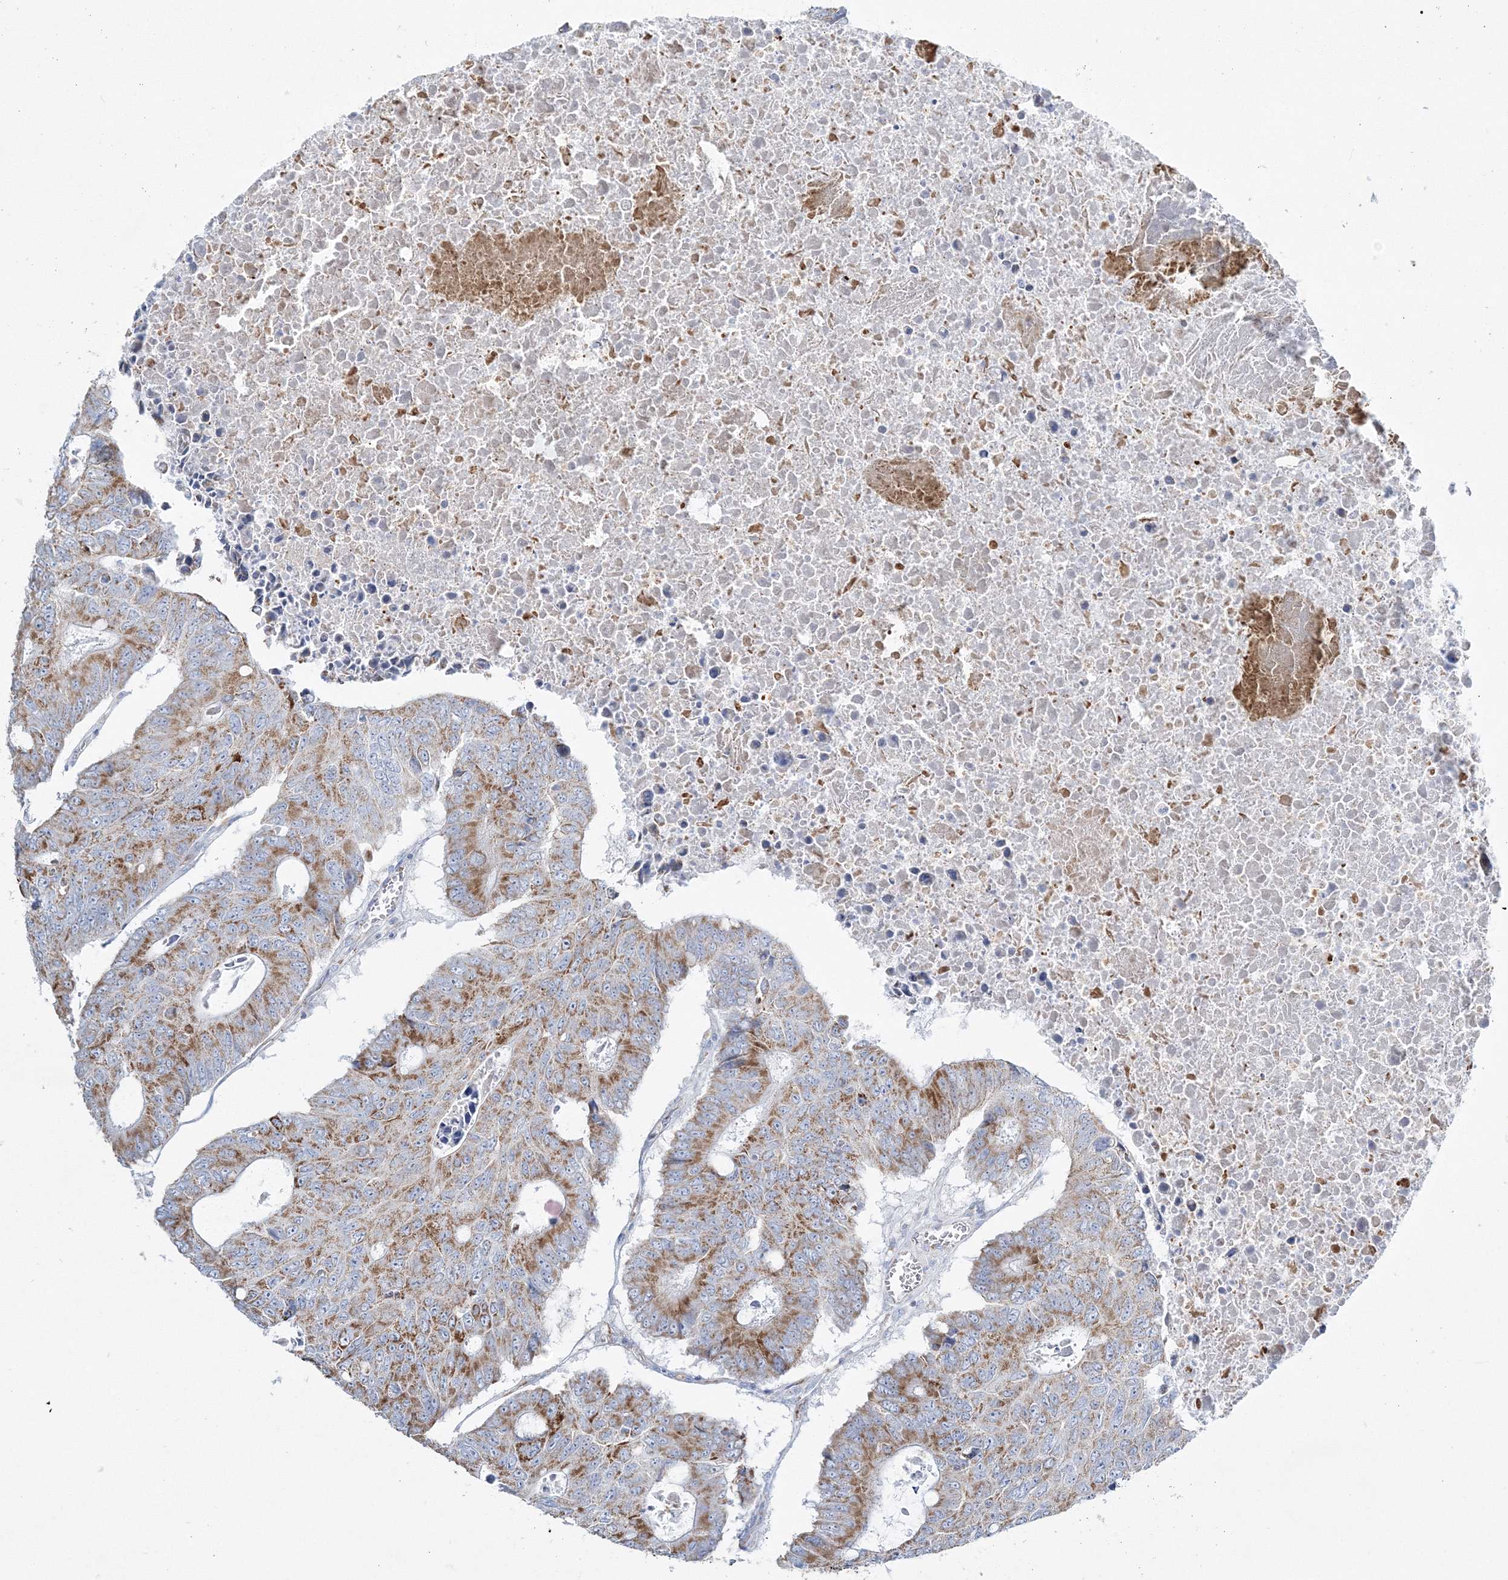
{"staining": {"intensity": "moderate", "quantity": ">75%", "location": "cytoplasmic/membranous"}, "tissue": "colorectal cancer", "cell_type": "Tumor cells", "image_type": "cancer", "snomed": [{"axis": "morphology", "description": "Adenocarcinoma, NOS"}, {"axis": "topography", "description": "Colon"}], "caption": "About >75% of tumor cells in colorectal cancer exhibit moderate cytoplasmic/membranous protein positivity as visualized by brown immunohistochemical staining.", "gene": "HIBCH", "patient": {"sex": "male", "age": 87}}